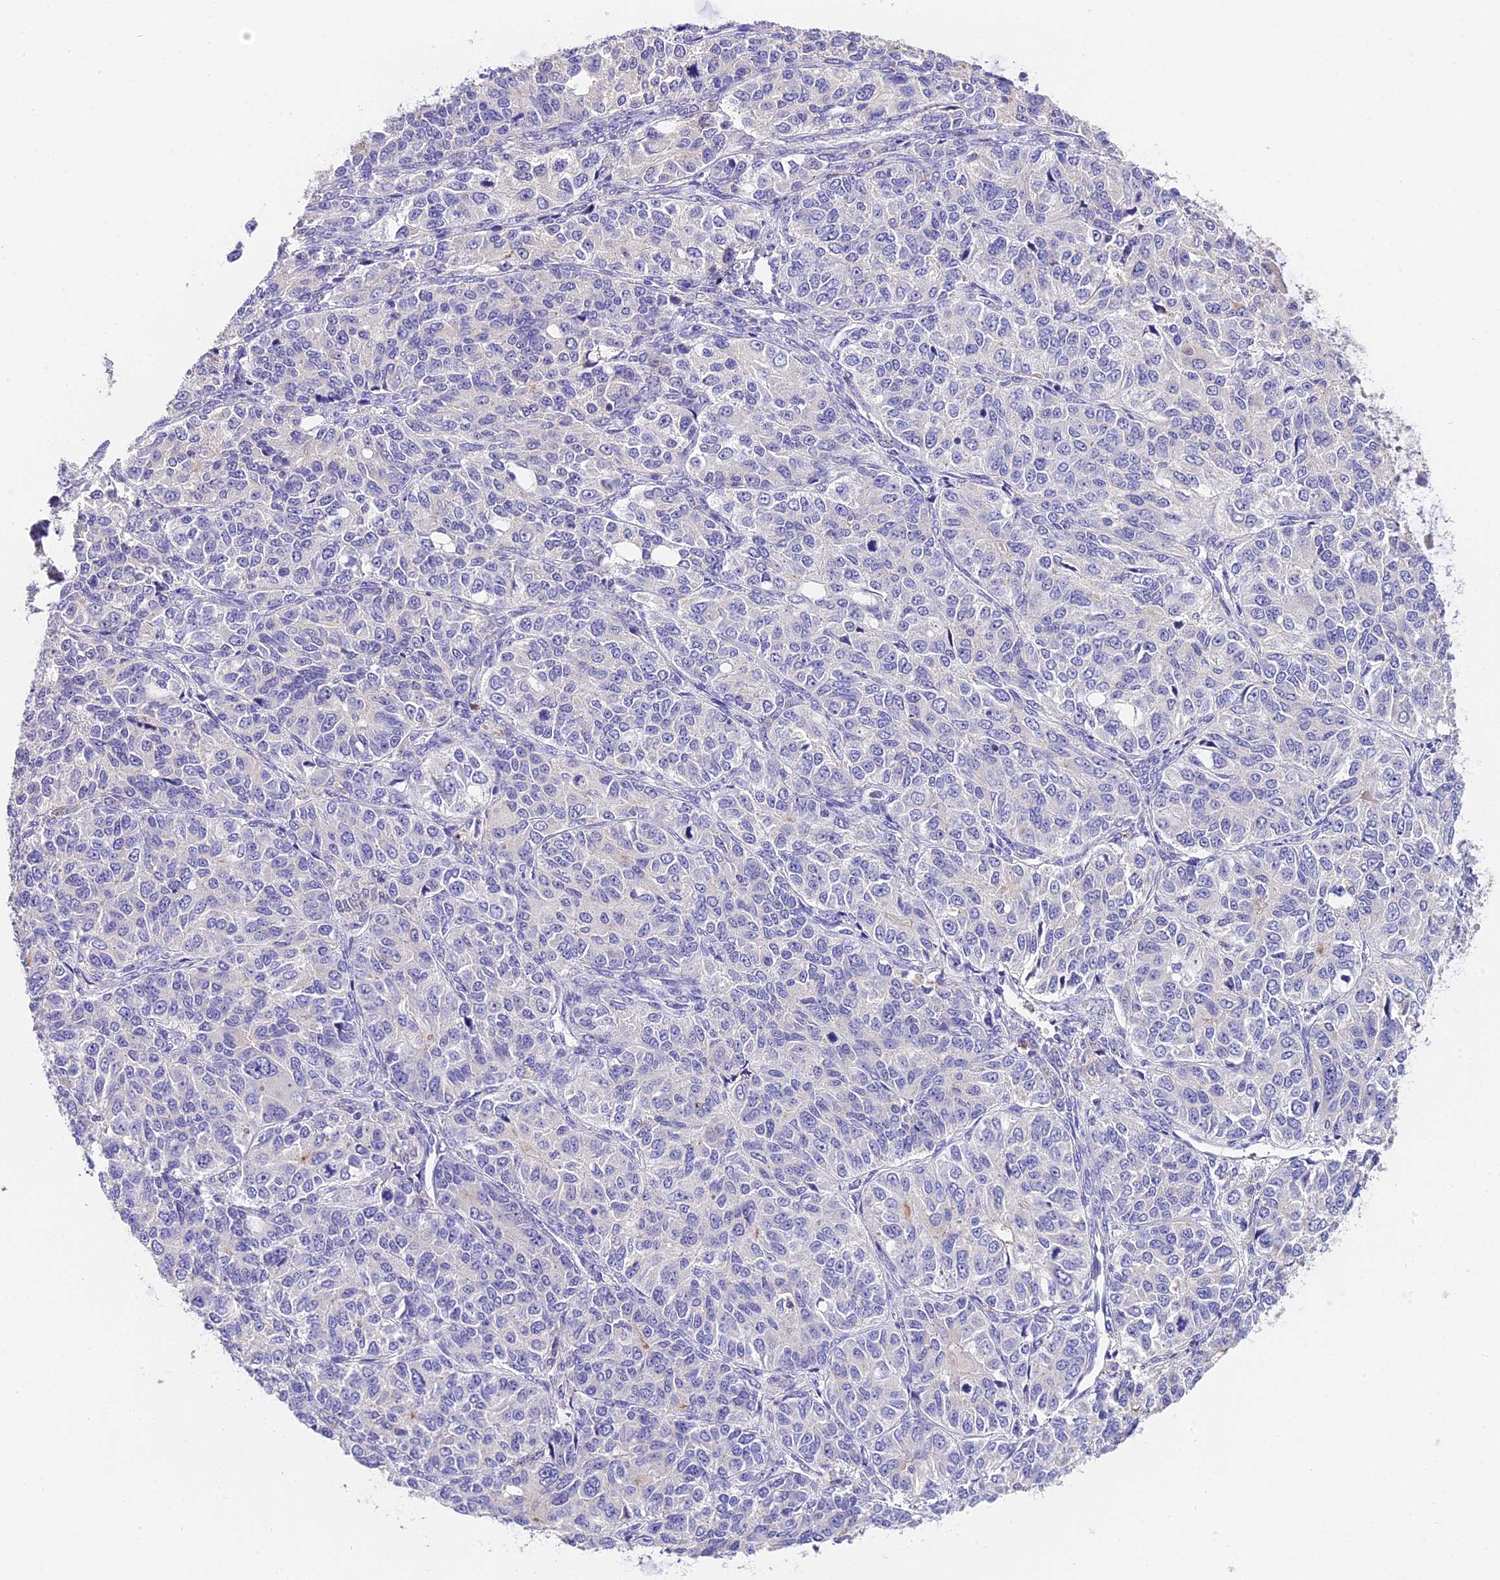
{"staining": {"intensity": "negative", "quantity": "none", "location": "none"}, "tissue": "ovarian cancer", "cell_type": "Tumor cells", "image_type": "cancer", "snomed": [{"axis": "morphology", "description": "Carcinoma, endometroid"}, {"axis": "topography", "description": "Ovary"}], "caption": "Protein analysis of ovarian endometroid carcinoma demonstrates no significant positivity in tumor cells.", "gene": "LYPD6", "patient": {"sex": "female", "age": 51}}